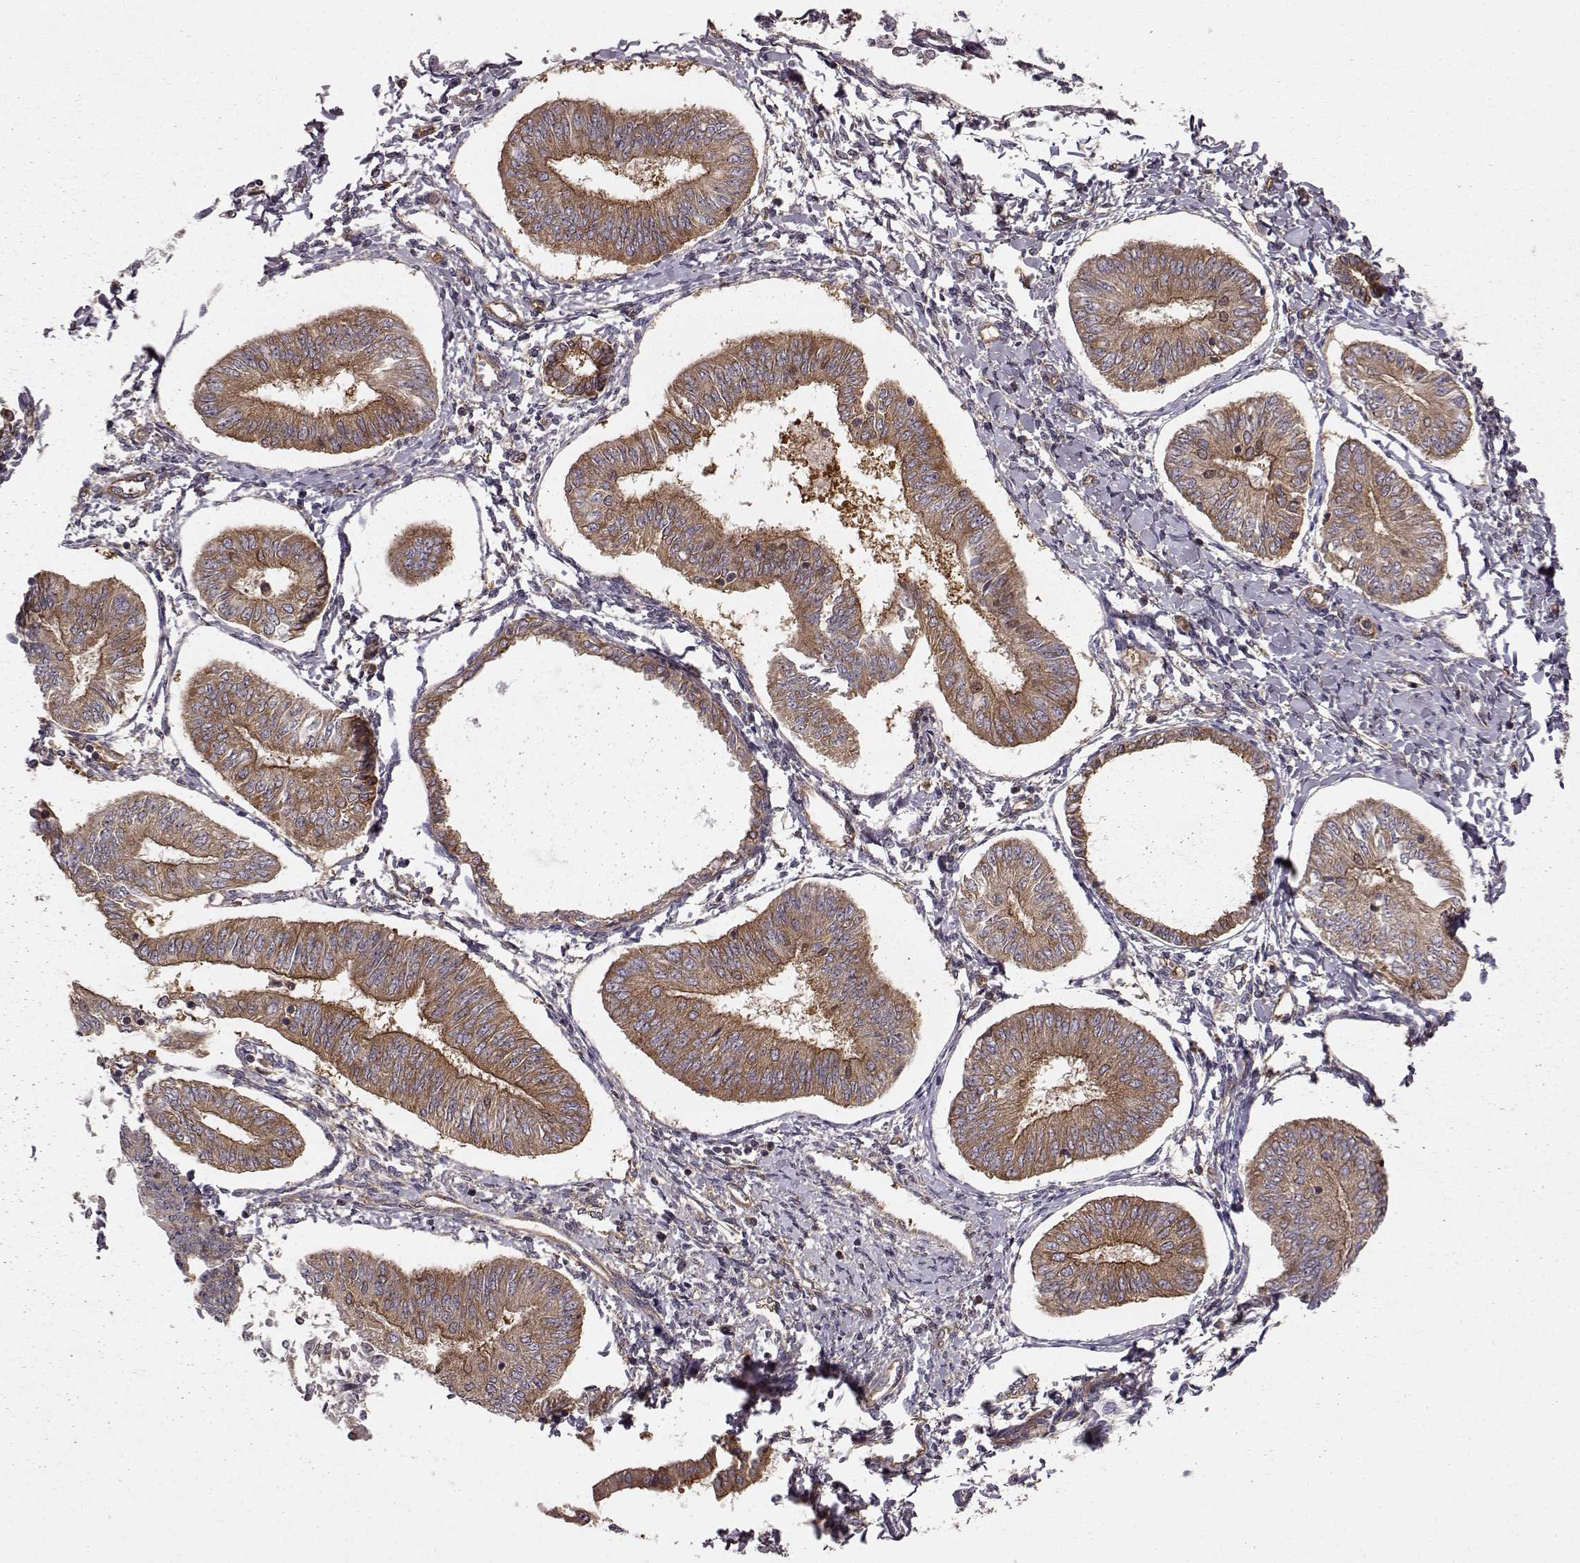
{"staining": {"intensity": "moderate", "quantity": ">75%", "location": "cytoplasmic/membranous"}, "tissue": "endometrial cancer", "cell_type": "Tumor cells", "image_type": "cancer", "snomed": [{"axis": "morphology", "description": "Adenocarcinoma, NOS"}, {"axis": "topography", "description": "Endometrium"}], "caption": "The immunohistochemical stain labels moderate cytoplasmic/membranous expression in tumor cells of endometrial adenocarcinoma tissue.", "gene": "RABGAP1", "patient": {"sex": "female", "age": 58}}